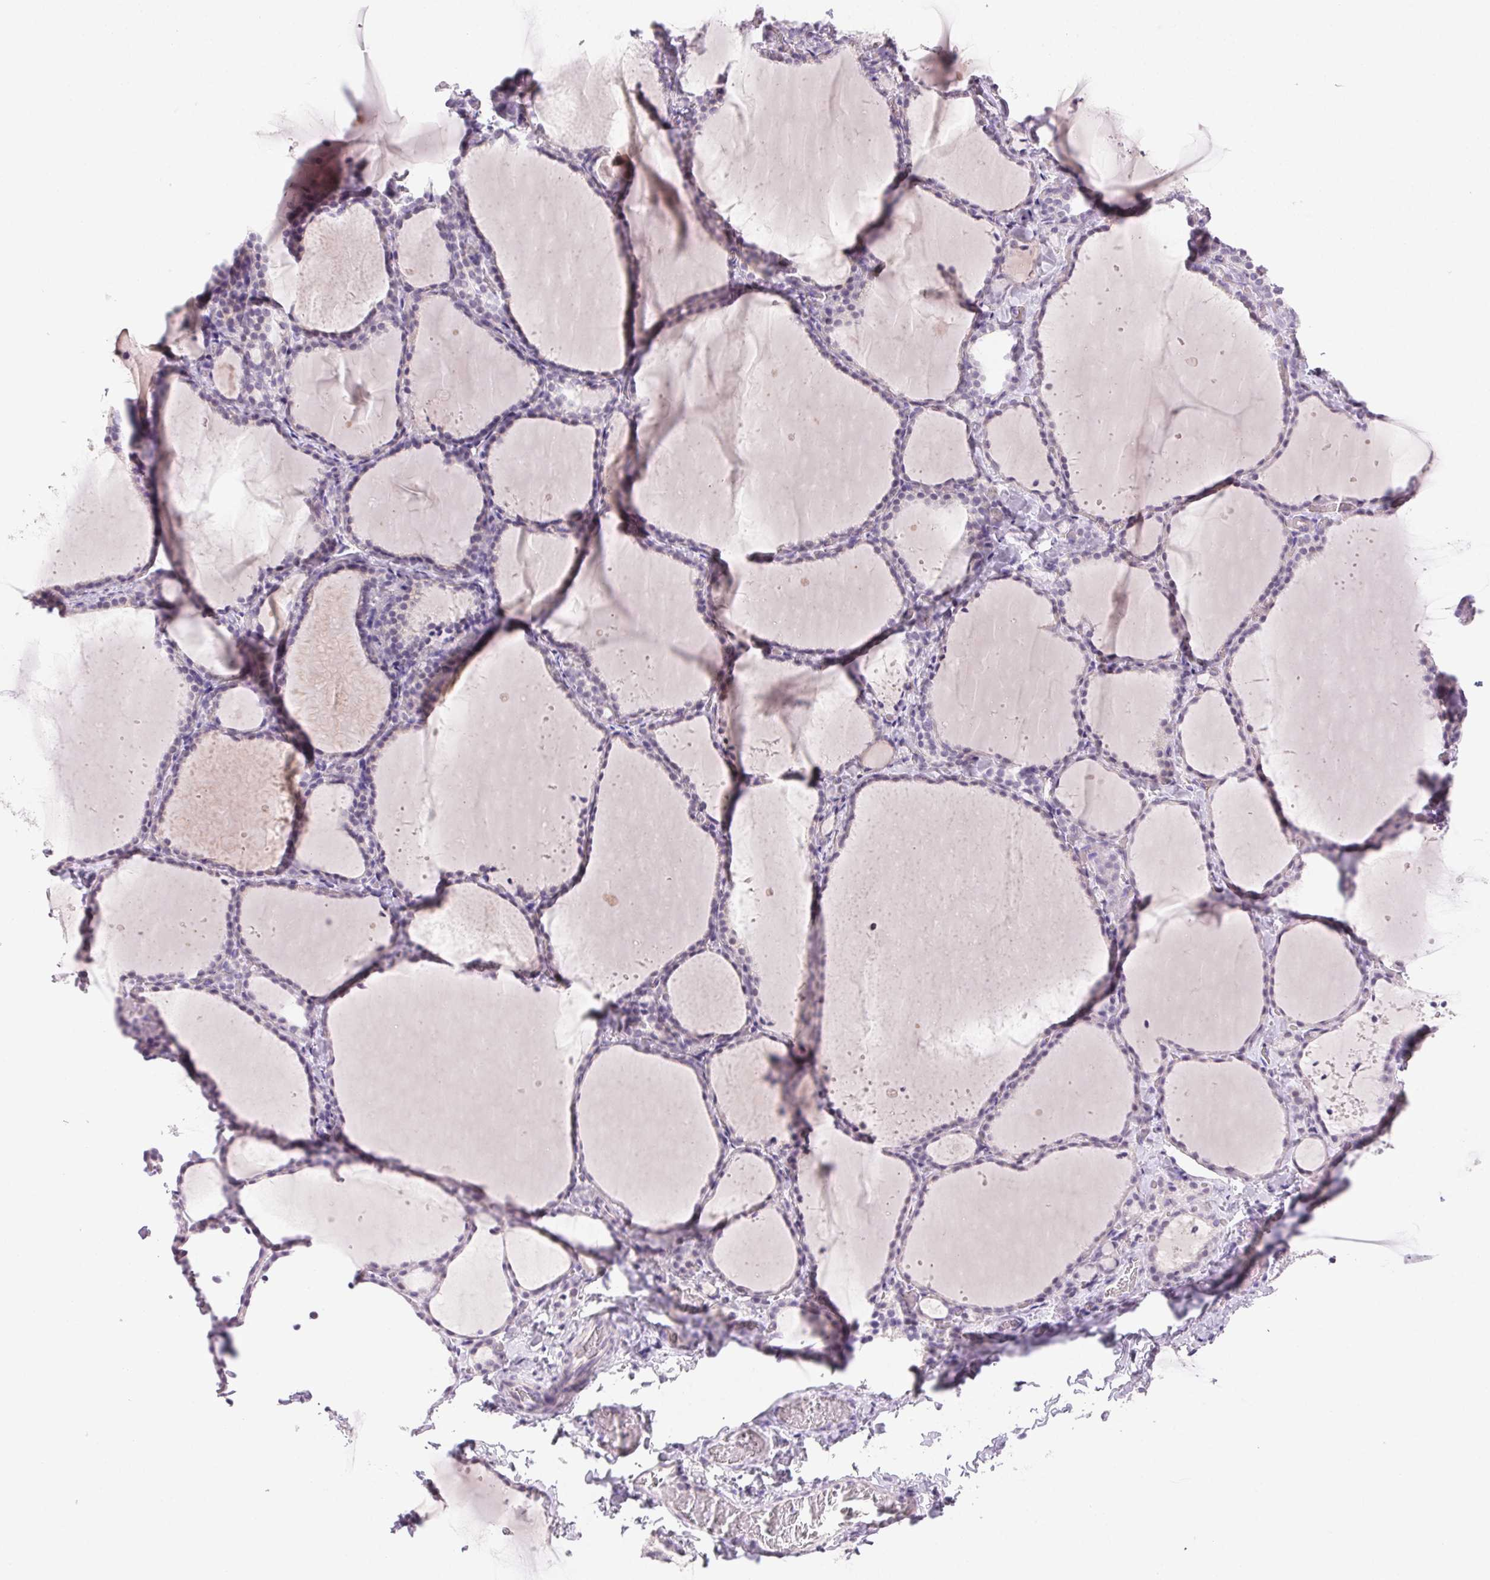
{"staining": {"intensity": "negative", "quantity": "none", "location": "none"}, "tissue": "thyroid gland", "cell_type": "Glandular cells", "image_type": "normal", "snomed": [{"axis": "morphology", "description": "Normal tissue, NOS"}, {"axis": "topography", "description": "Thyroid gland"}], "caption": "An image of thyroid gland stained for a protein exhibits no brown staining in glandular cells. Brightfield microscopy of immunohistochemistry (IHC) stained with DAB (3,3'-diaminobenzidine) (brown) and hematoxylin (blue), captured at high magnification.", "gene": "BPIFB2", "patient": {"sex": "female", "age": 22}}